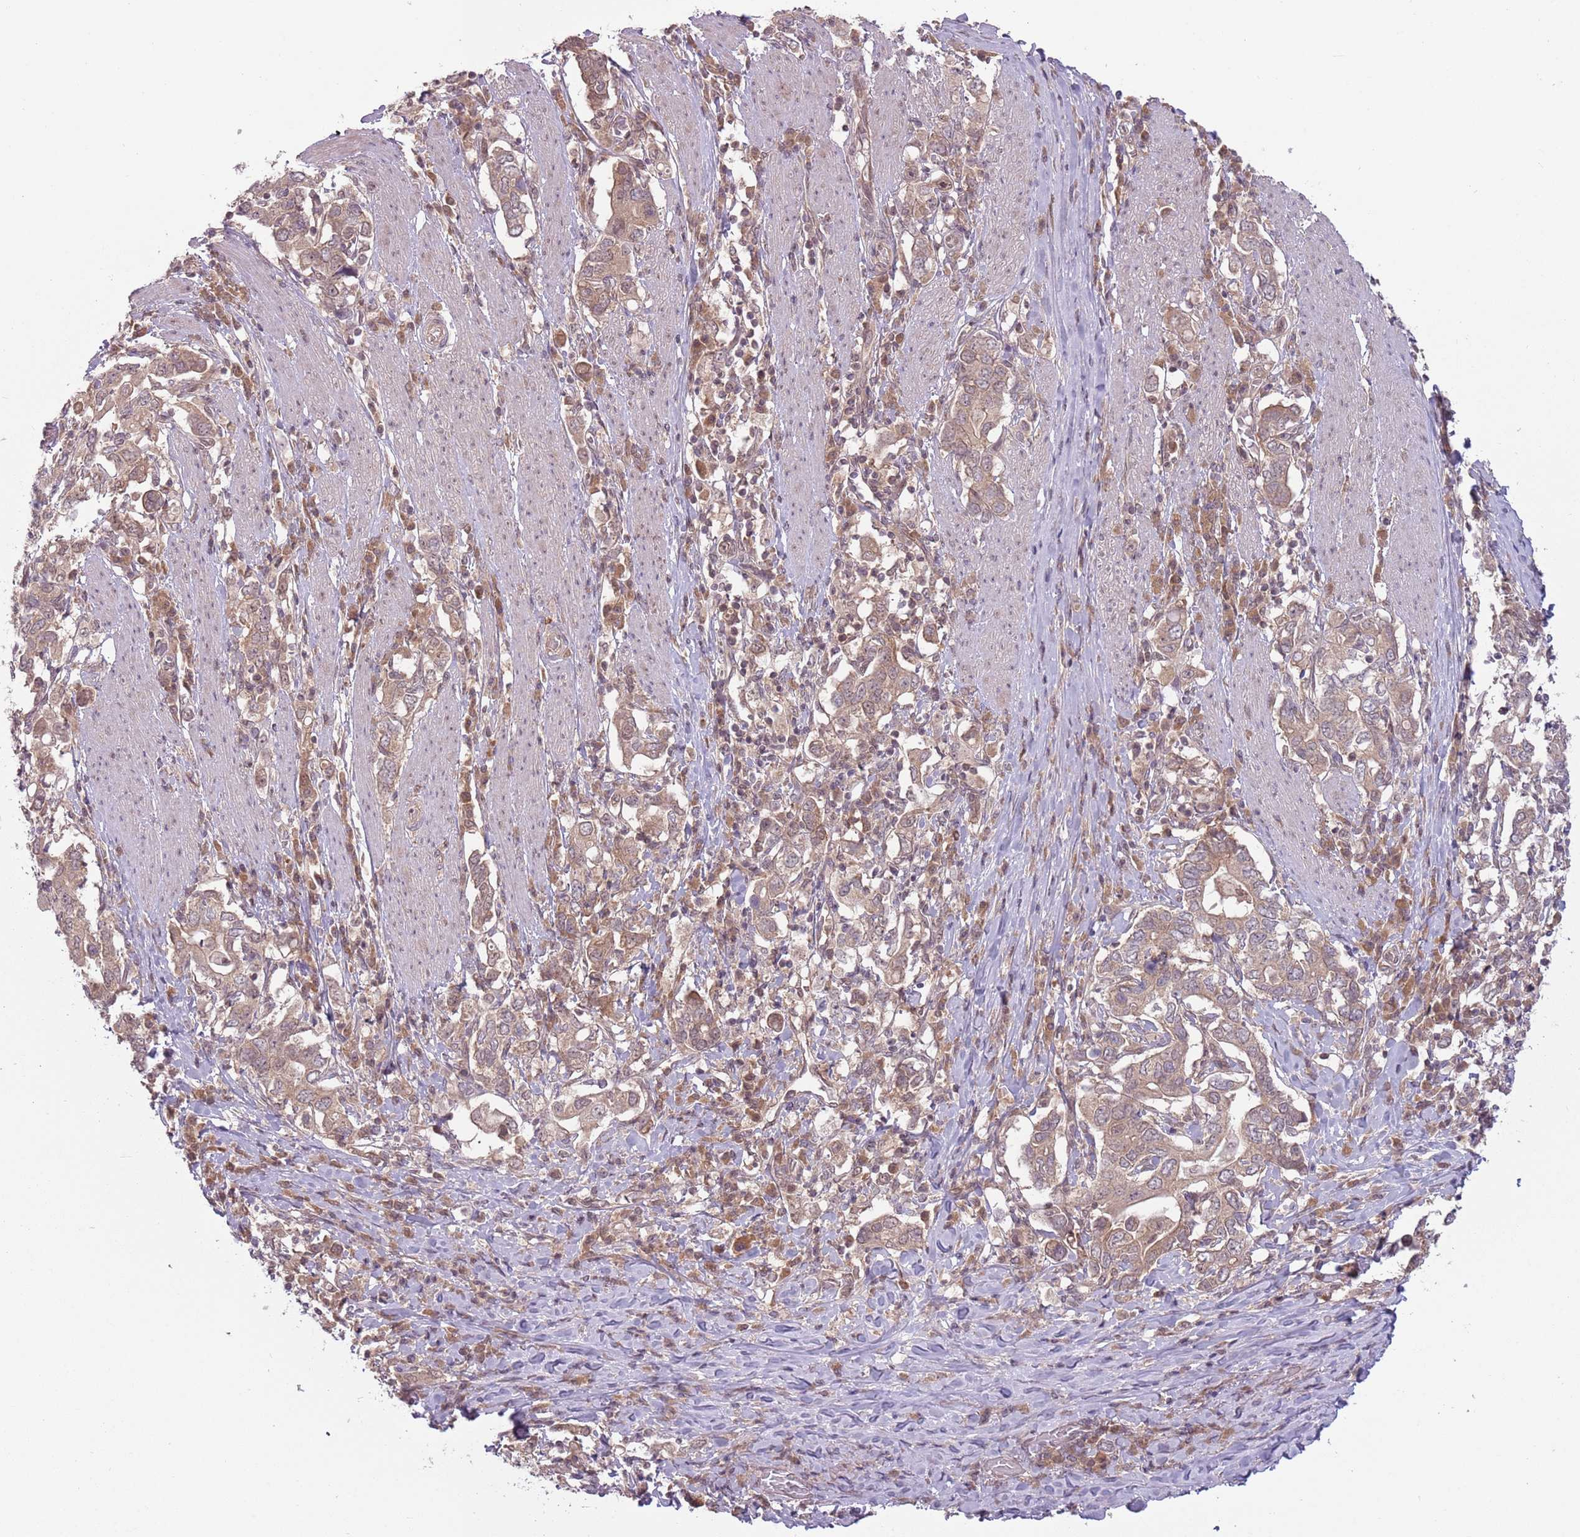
{"staining": {"intensity": "weak", "quantity": ">75%", "location": "cytoplasmic/membranous"}, "tissue": "stomach cancer", "cell_type": "Tumor cells", "image_type": "cancer", "snomed": [{"axis": "morphology", "description": "Adenocarcinoma, NOS"}, {"axis": "topography", "description": "Stomach, upper"}, {"axis": "topography", "description": "Stomach"}], "caption": "A low amount of weak cytoplasmic/membranous positivity is identified in about >75% of tumor cells in stomach cancer (adenocarcinoma) tissue.", "gene": "ADAMTS3", "patient": {"sex": "male", "age": 62}}